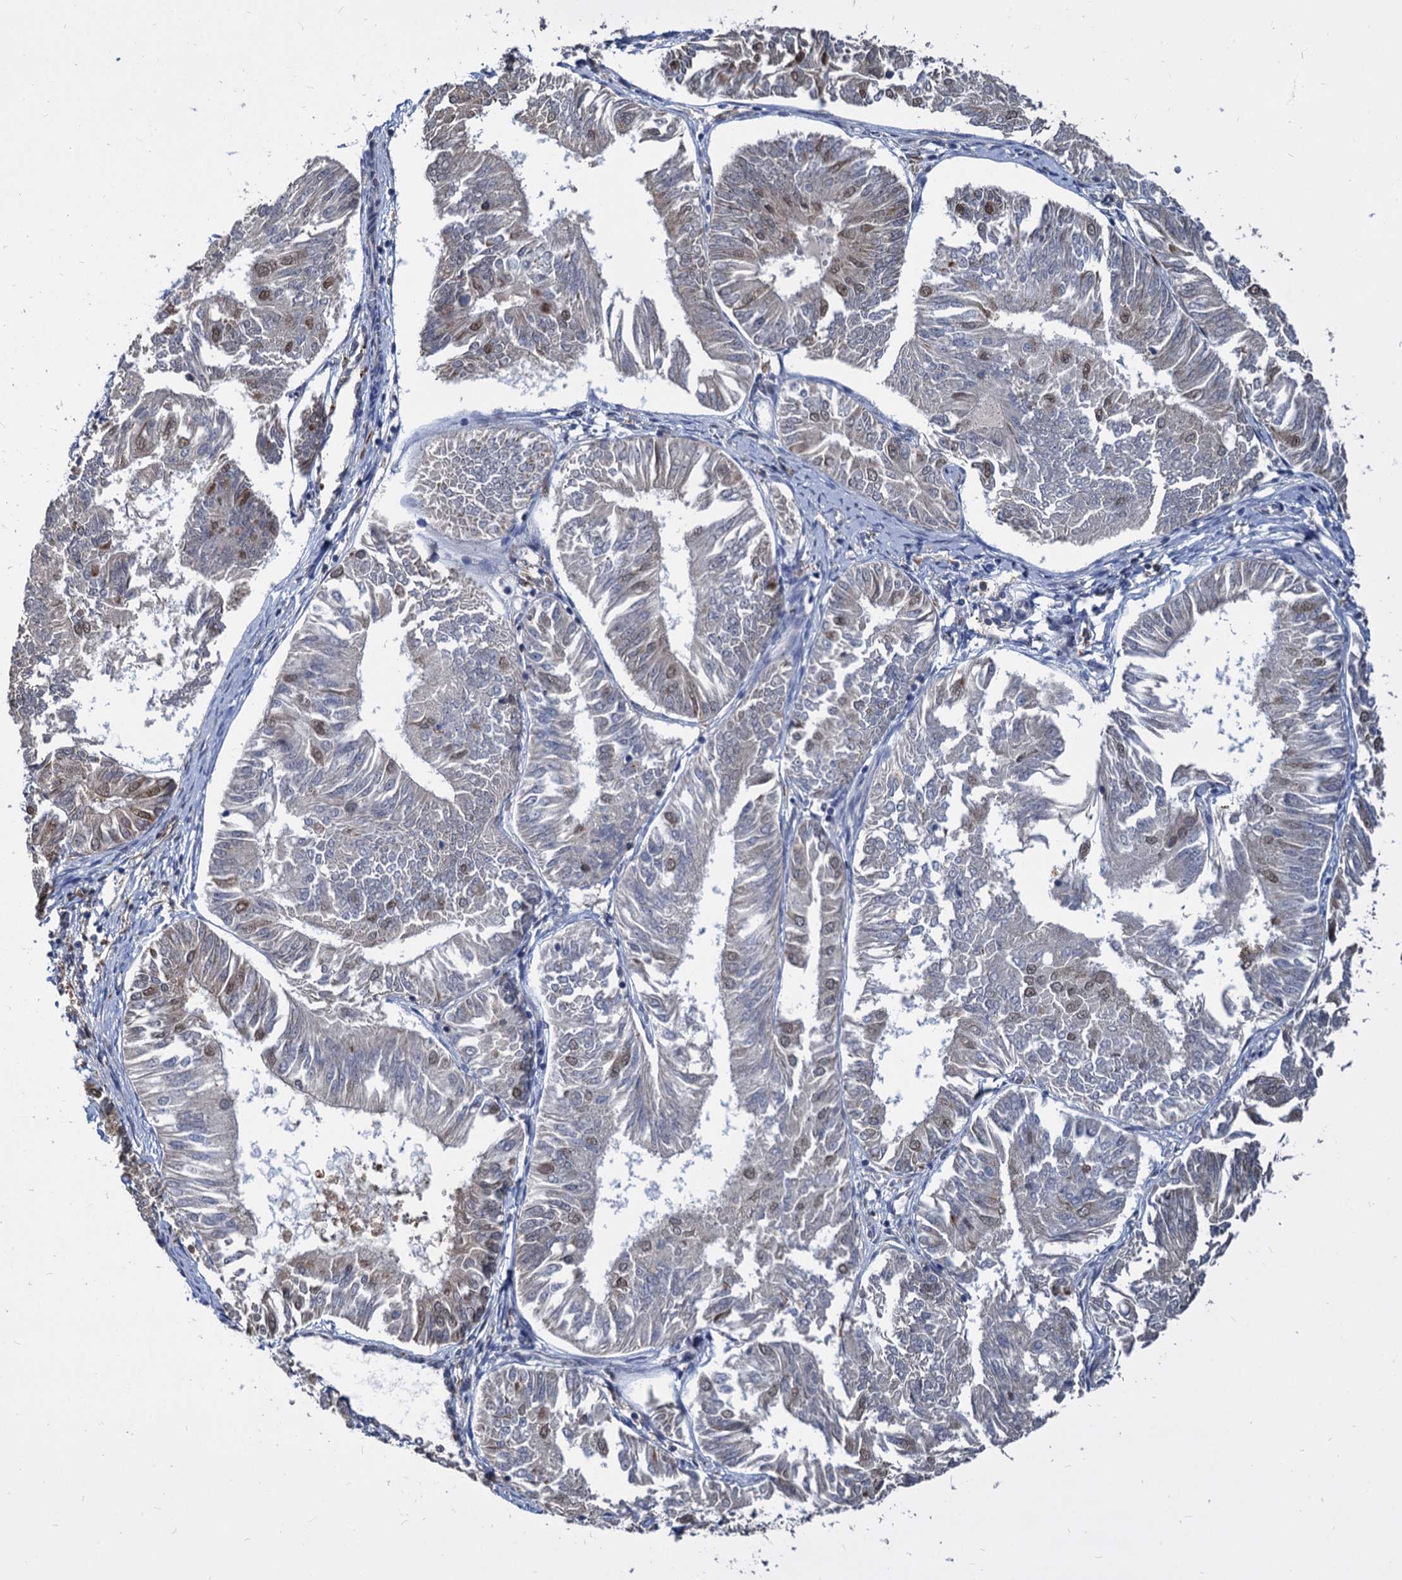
{"staining": {"intensity": "moderate", "quantity": "<25%", "location": "nuclear"}, "tissue": "endometrial cancer", "cell_type": "Tumor cells", "image_type": "cancer", "snomed": [{"axis": "morphology", "description": "Adenocarcinoma, NOS"}, {"axis": "topography", "description": "Endometrium"}], "caption": "A high-resolution histopathology image shows immunohistochemistry staining of adenocarcinoma (endometrial), which reveals moderate nuclear positivity in about <25% of tumor cells. (IHC, brightfield microscopy, high magnification).", "gene": "PSMD4", "patient": {"sex": "female", "age": 58}}